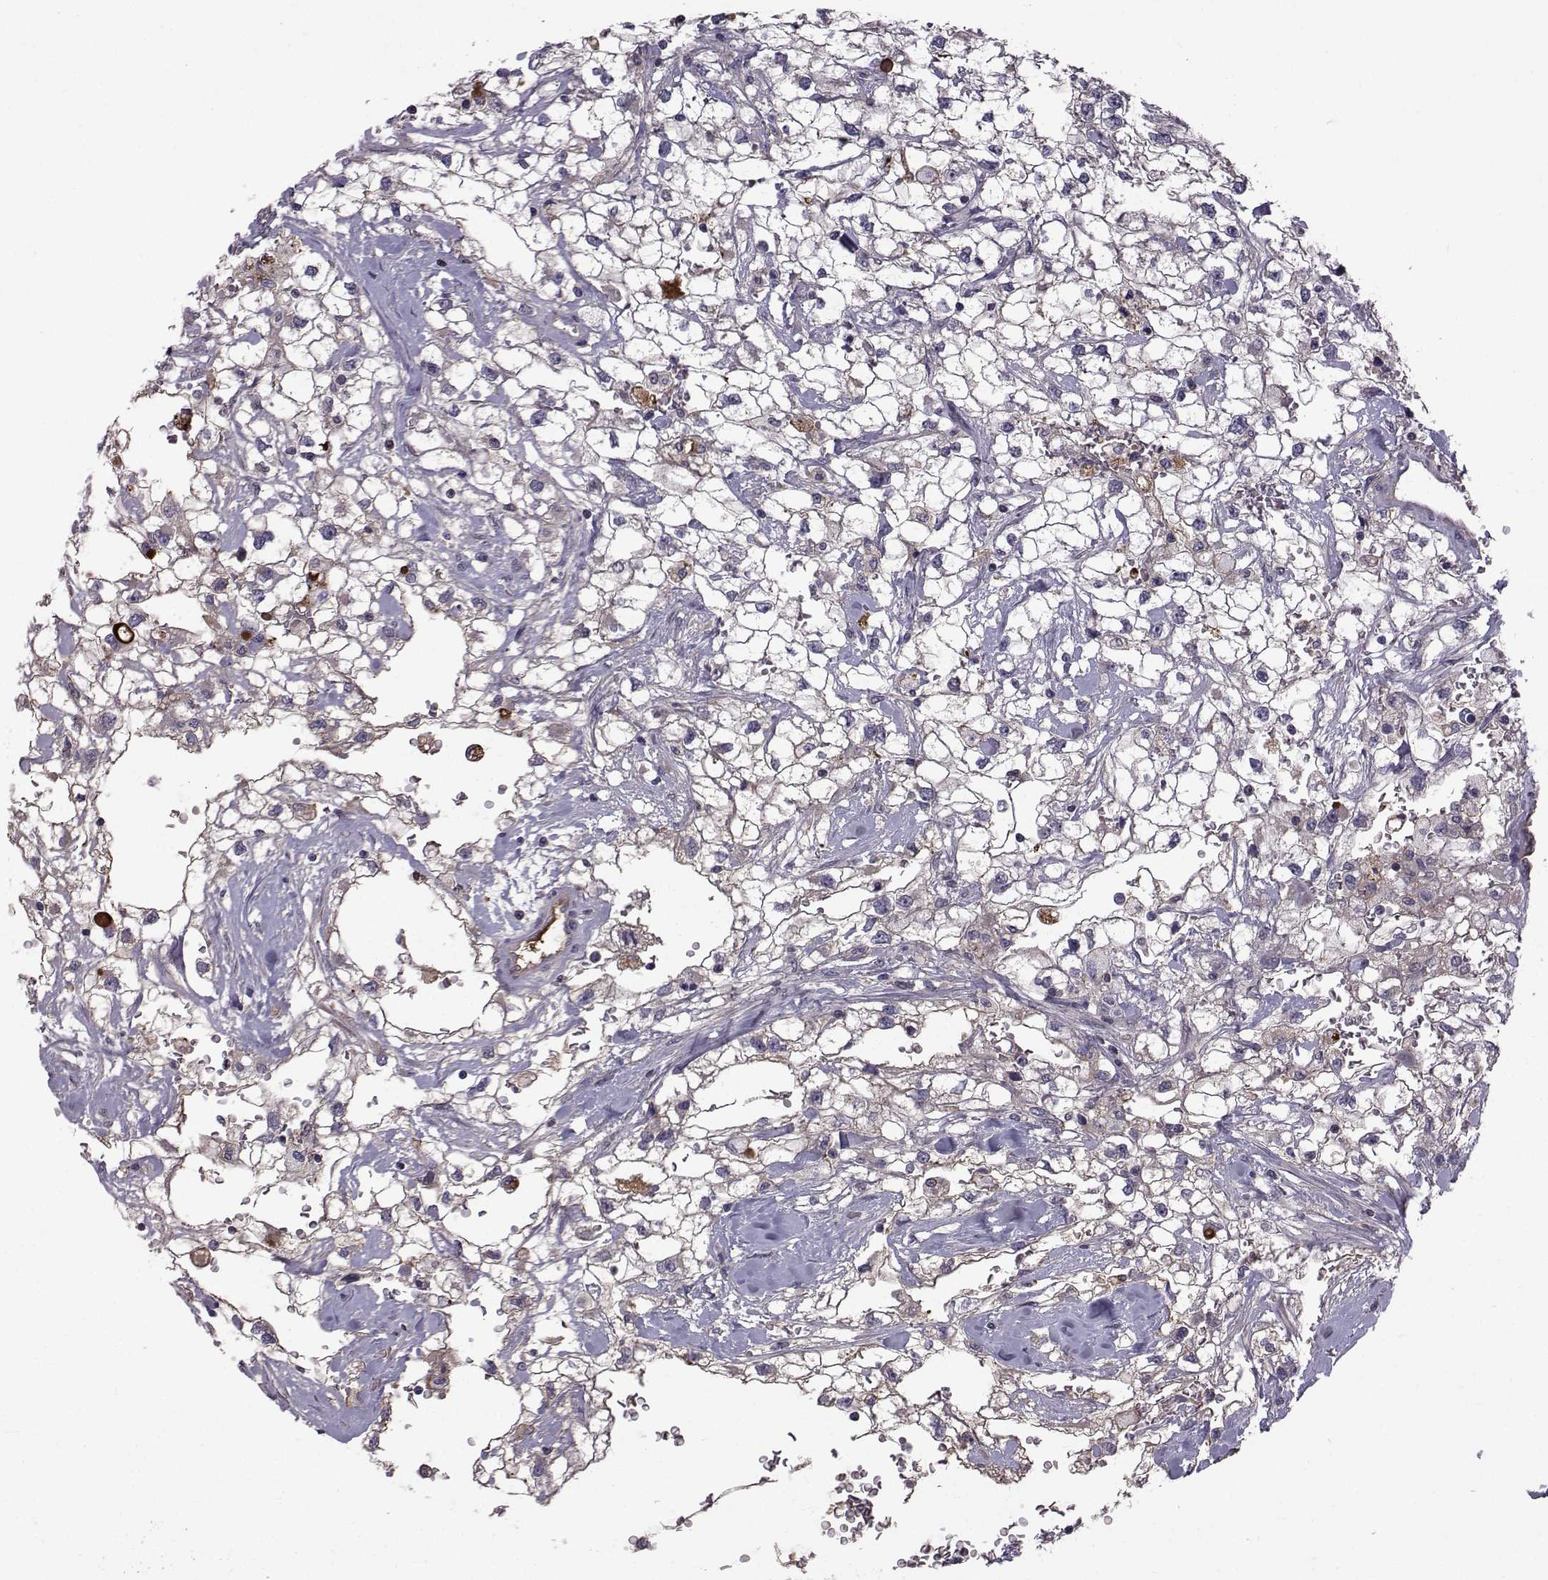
{"staining": {"intensity": "weak", "quantity": "<25%", "location": "cytoplasmic/membranous"}, "tissue": "renal cancer", "cell_type": "Tumor cells", "image_type": "cancer", "snomed": [{"axis": "morphology", "description": "Adenocarcinoma, NOS"}, {"axis": "topography", "description": "Kidney"}], "caption": "Tumor cells are negative for protein expression in human renal cancer.", "gene": "TNFRSF11B", "patient": {"sex": "male", "age": 59}}